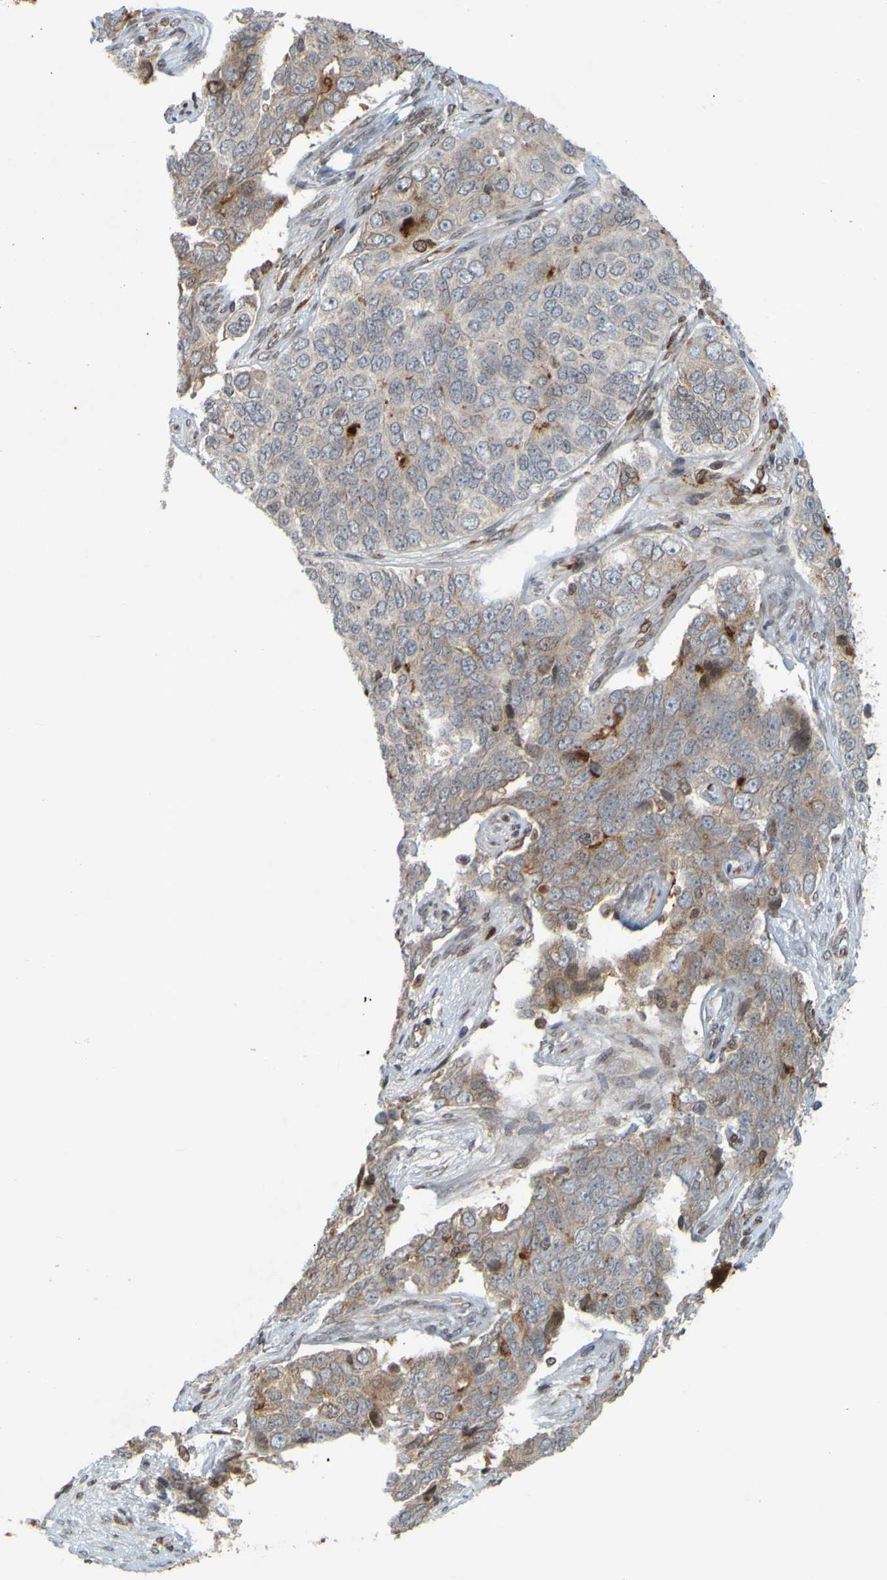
{"staining": {"intensity": "weak", "quantity": "<25%", "location": "cytoplasmic/membranous"}, "tissue": "ovarian cancer", "cell_type": "Tumor cells", "image_type": "cancer", "snomed": [{"axis": "morphology", "description": "Carcinoma, endometroid"}, {"axis": "topography", "description": "Ovary"}], "caption": "Tumor cells are negative for brown protein staining in ovarian cancer (endometroid carcinoma).", "gene": "GUCY1A1", "patient": {"sex": "female", "age": 51}}